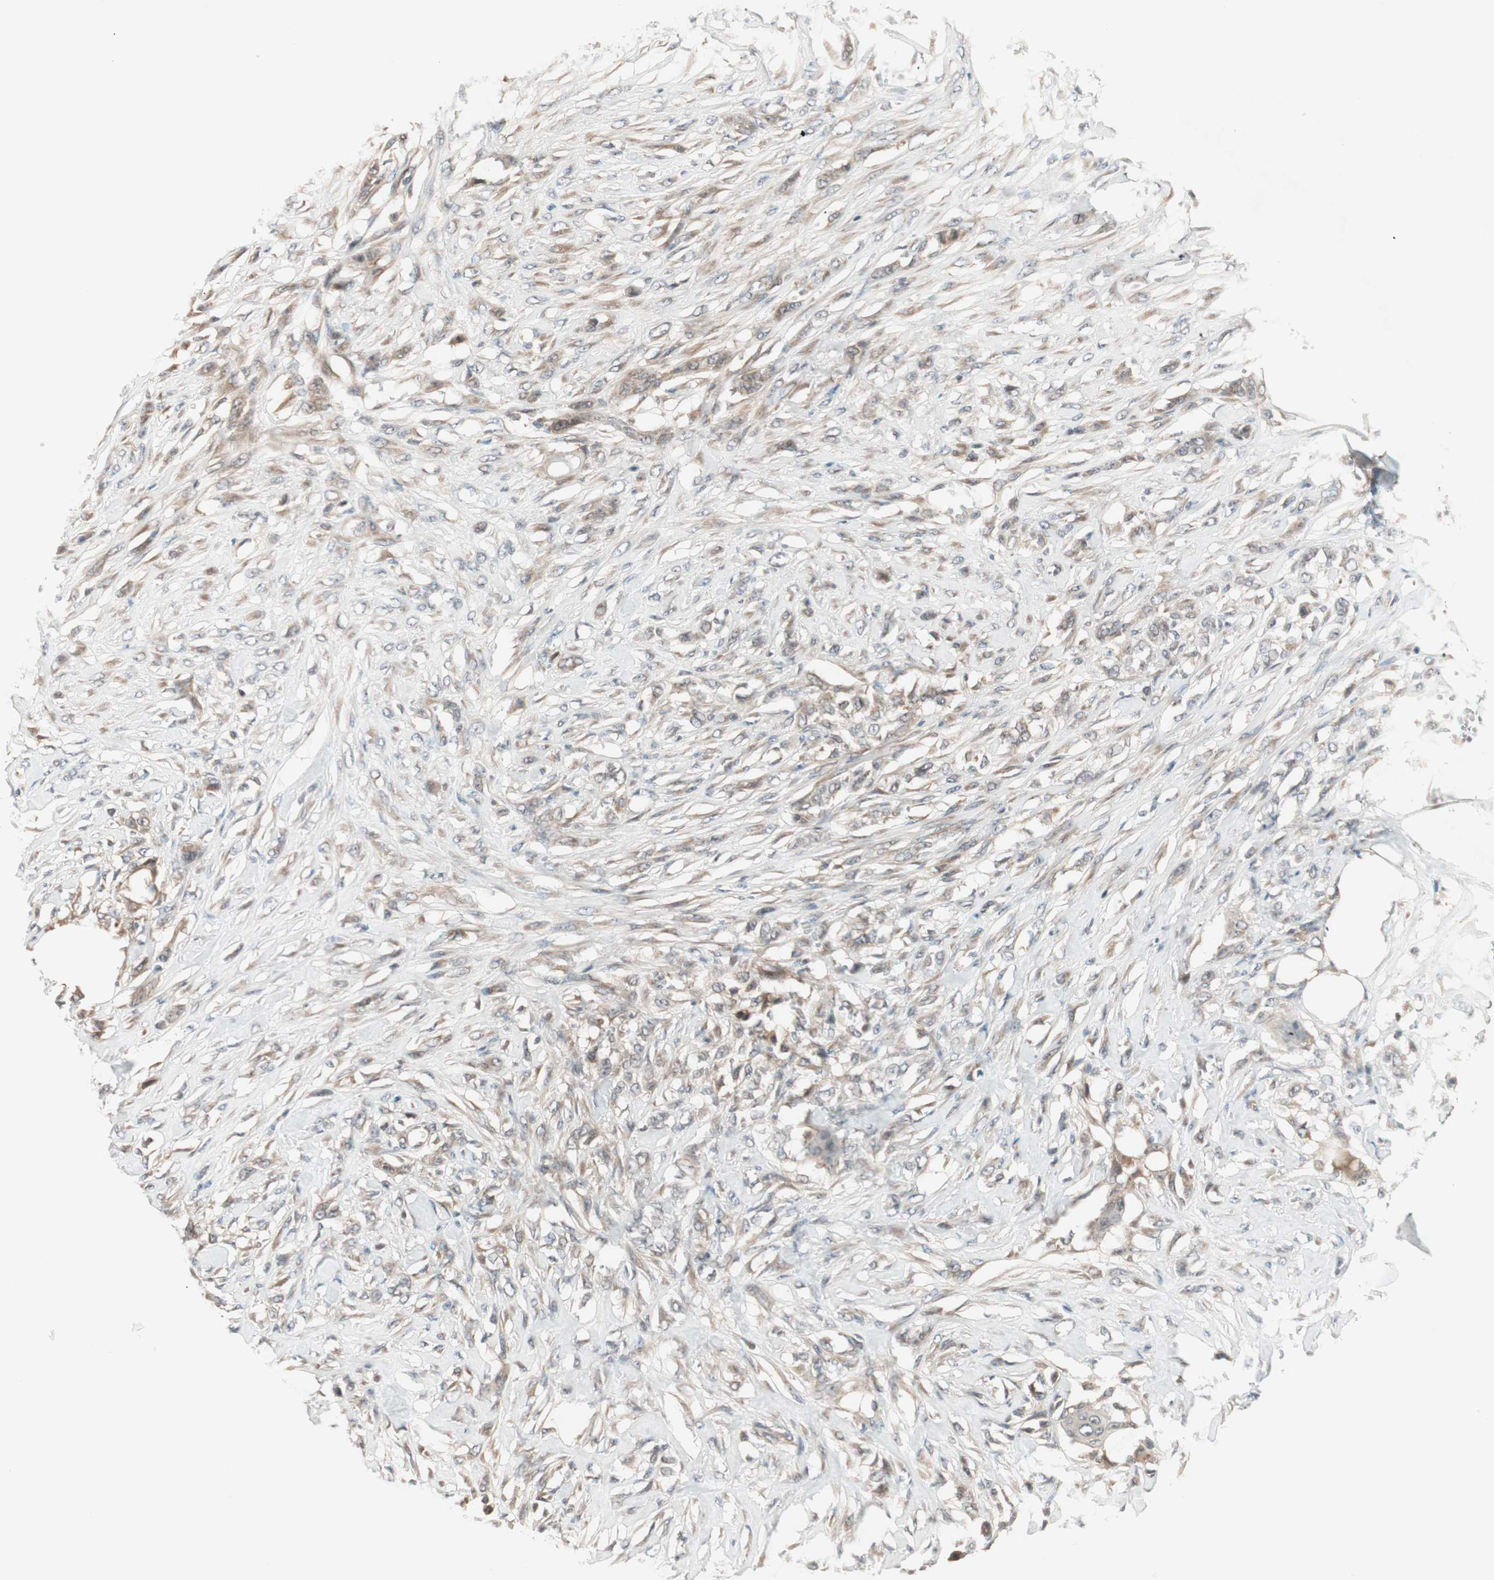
{"staining": {"intensity": "weak", "quantity": "25%-75%", "location": "cytoplasmic/membranous"}, "tissue": "skin cancer", "cell_type": "Tumor cells", "image_type": "cancer", "snomed": [{"axis": "morphology", "description": "Squamous cell carcinoma, NOS"}, {"axis": "topography", "description": "Skin"}], "caption": "The immunohistochemical stain shows weak cytoplasmic/membranous staining in tumor cells of squamous cell carcinoma (skin) tissue. The protein is stained brown, and the nuclei are stained in blue (DAB IHC with brightfield microscopy, high magnification).", "gene": "PGBD1", "patient": {"sex": "female", "age": 59}}